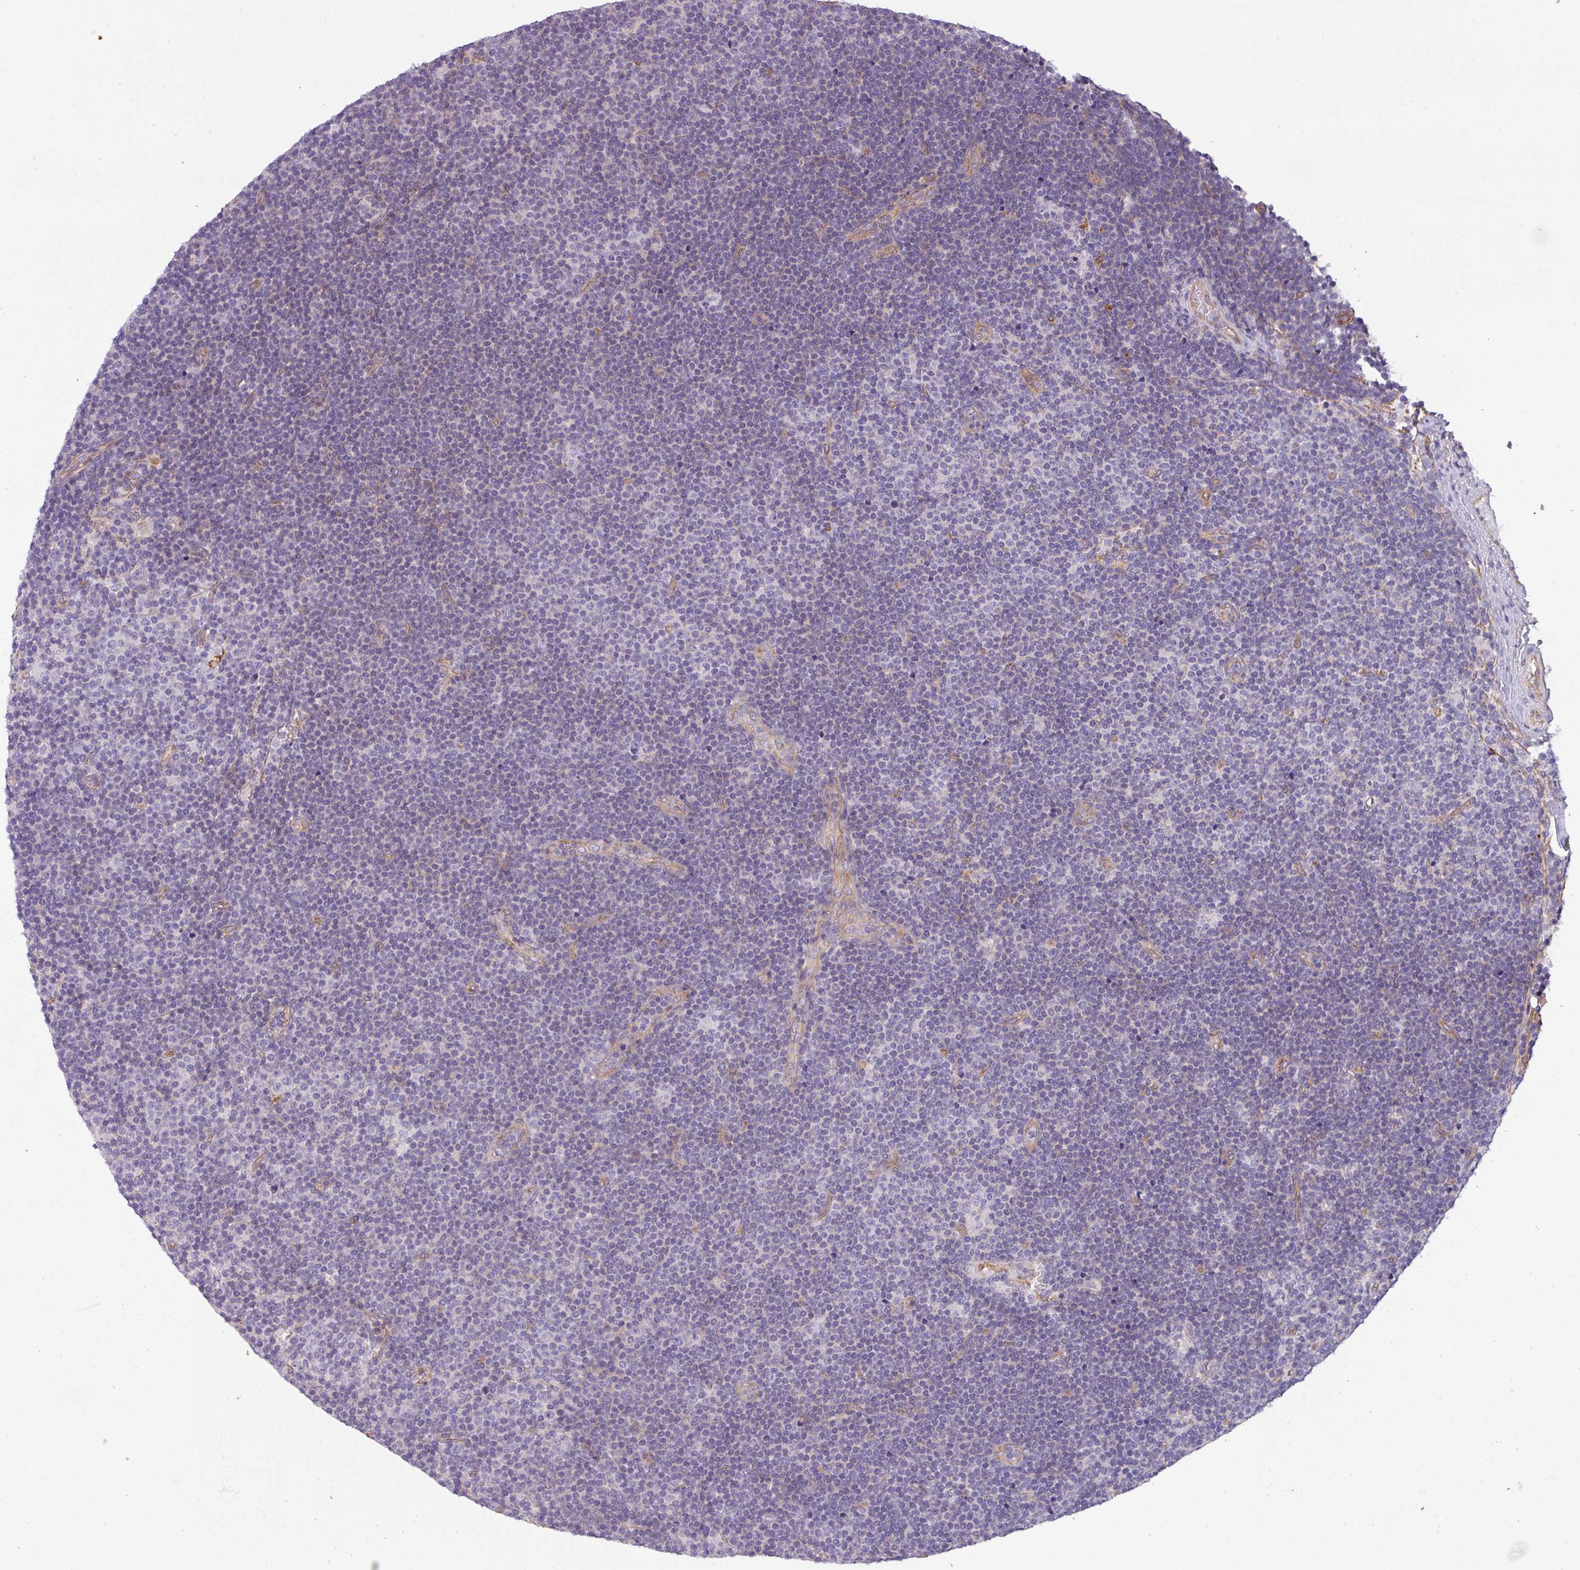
{"staining": {"intensity": "negative", "quantity": "none", "location": "none"}, "tissue": "lymphoma", "cell_type": "Tumor cells", "image_type": "cancer", "snomed": [{"axis": "morphology", "description": "Malignant lymphoma, non-Hodgkin's type, Low grade"}, {"axis": "topography", "description": "Lymph node"}], "caption": "Protein analysis of low-grade malignant lymphoma, non-Hodgkin's type reveals no significant expression in tumor cells.", "gene": "BUD23", "patient": {"sex": "male", "age": 48}}